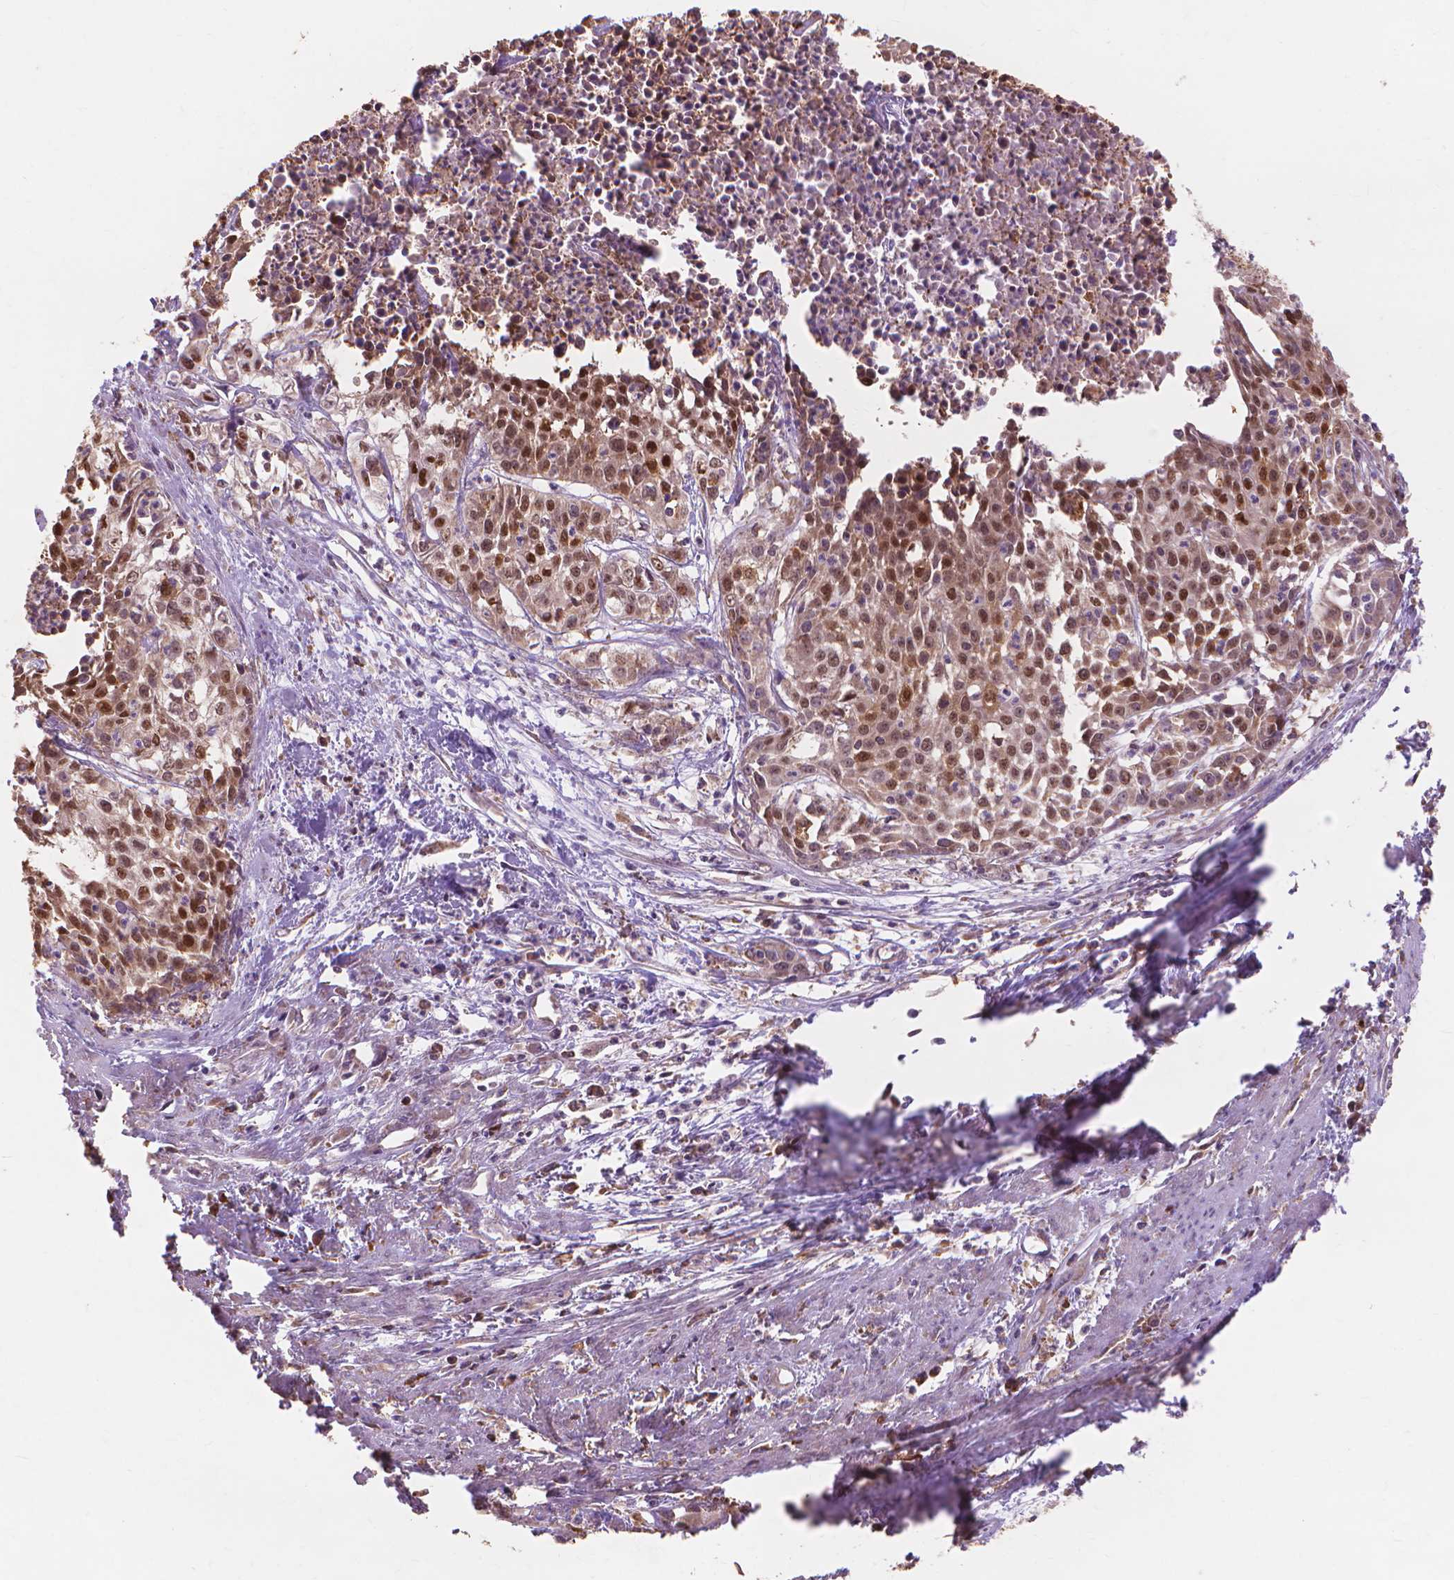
{"staining": {"intensity": "moderate", "quantity": ">75%", "location": "cytoplasmic/membranous,nuclear"}, "tissue": "cervical cancer", "cell_type": "Tumor cells", "image_type": "cancer", "snomed": [{"axis": "morphology", "description": "Squamous cell carcinoma, NOS"}, {"axis": "topography", "description": "Cervix"}], "caption": "Protein staining reveals moderate cytoplasmic/membranous and nuclear expression in about >75% of tumor cells in squamous cell carcinoma (cervical).", "gene": "TAB2", "patient": {"sex": "female", "age": 39}}